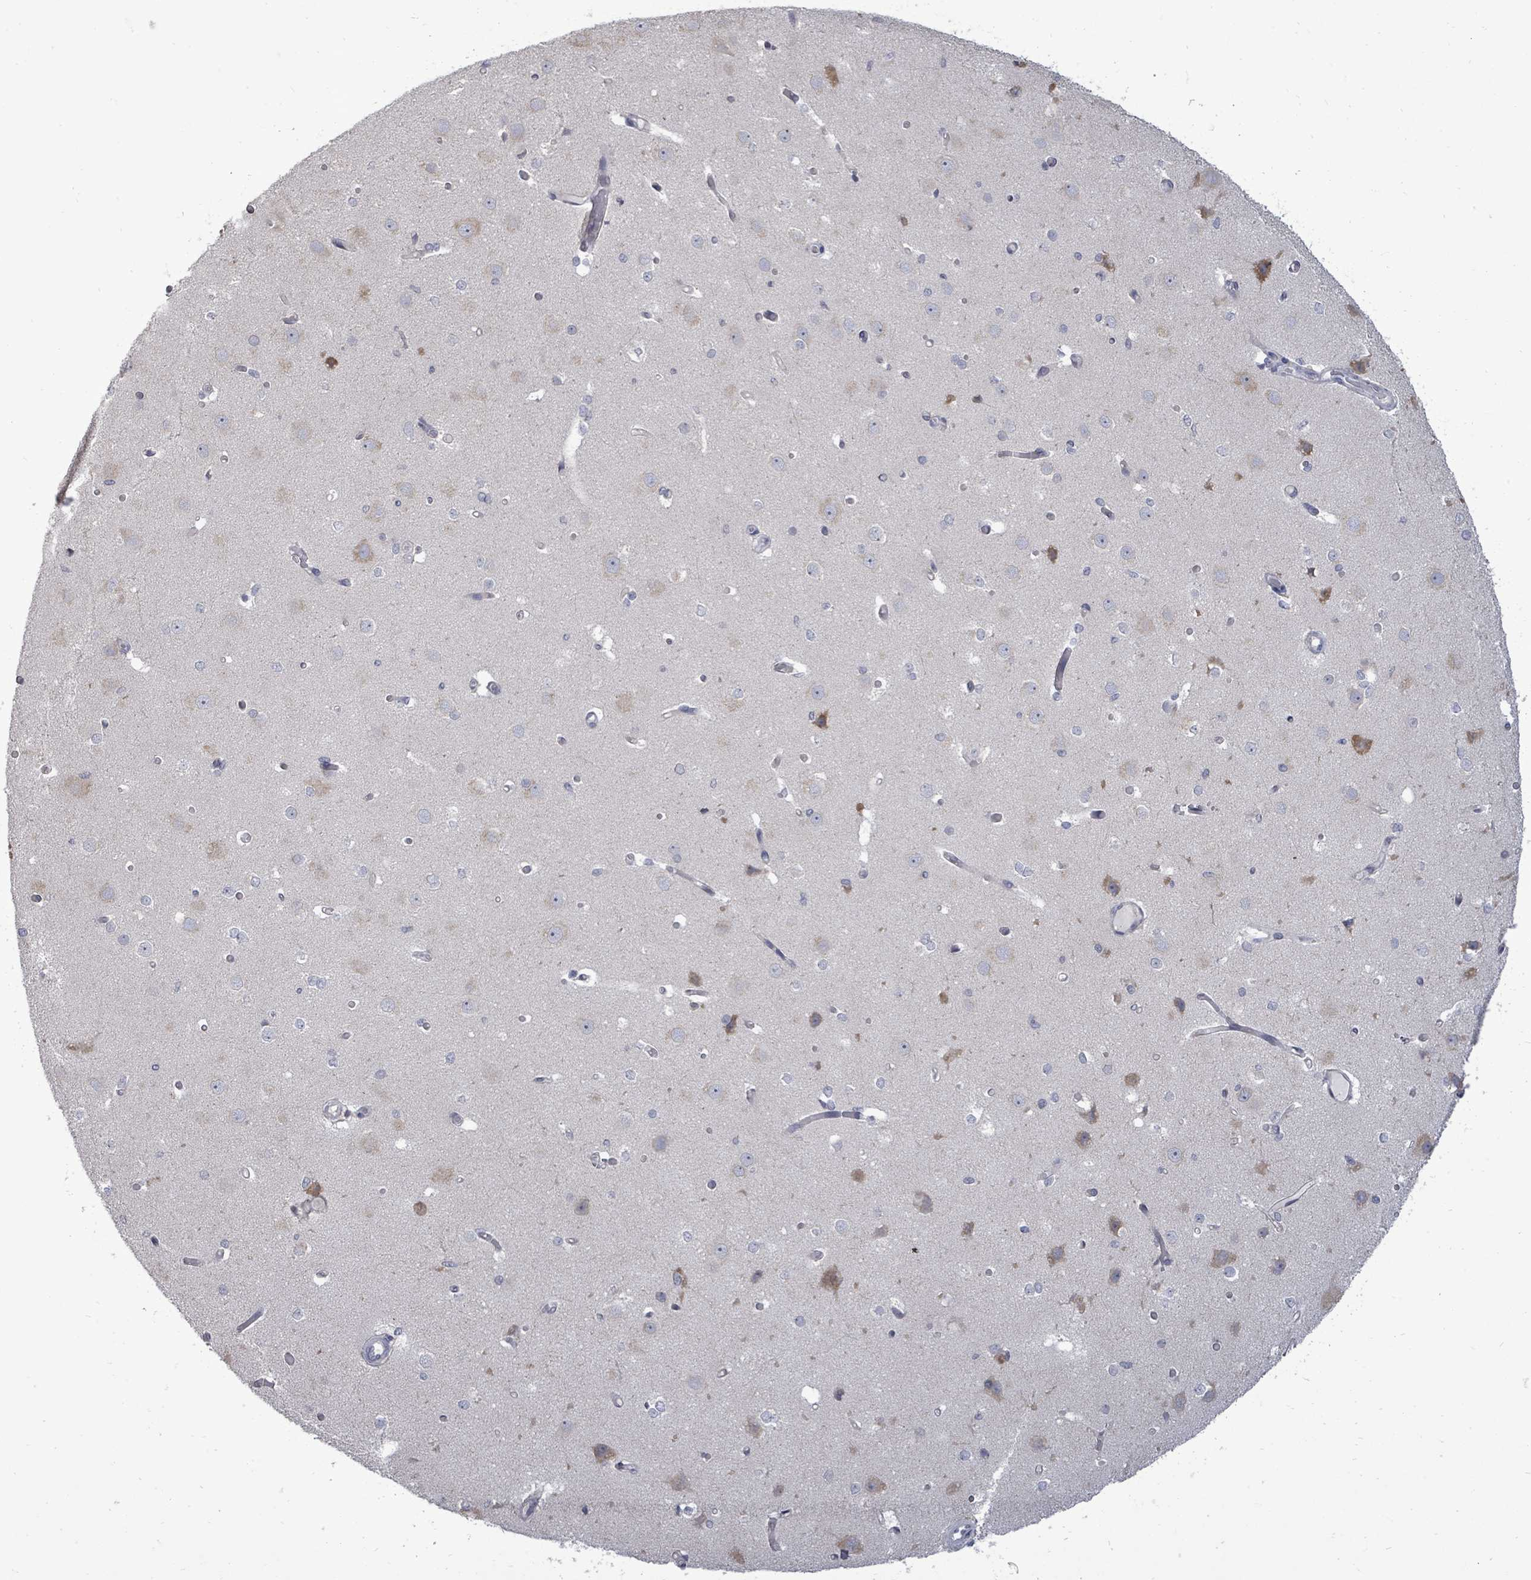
{"staining": {"intensity": "negative", "quantity": "none", "location": "none"}, "tissue": "cerebral cortex", "cell_type": "Endothelial cells", "image_type": "normal", "snomed": [{"axis": "morphology", "description": "Normal tissue, NOS"}, {"axis": "morphology", "description": "Inflammation, NOS"}, {"axis": "topography", "description": "Cerebral cortex"}], "caption": "Immunohistochemistry (IHC) of normal cerebral cortex demonstrates no expression in endothelial cells.", "gene": "POMGNT2", "patient": {"sex": "male", "age": 6}}